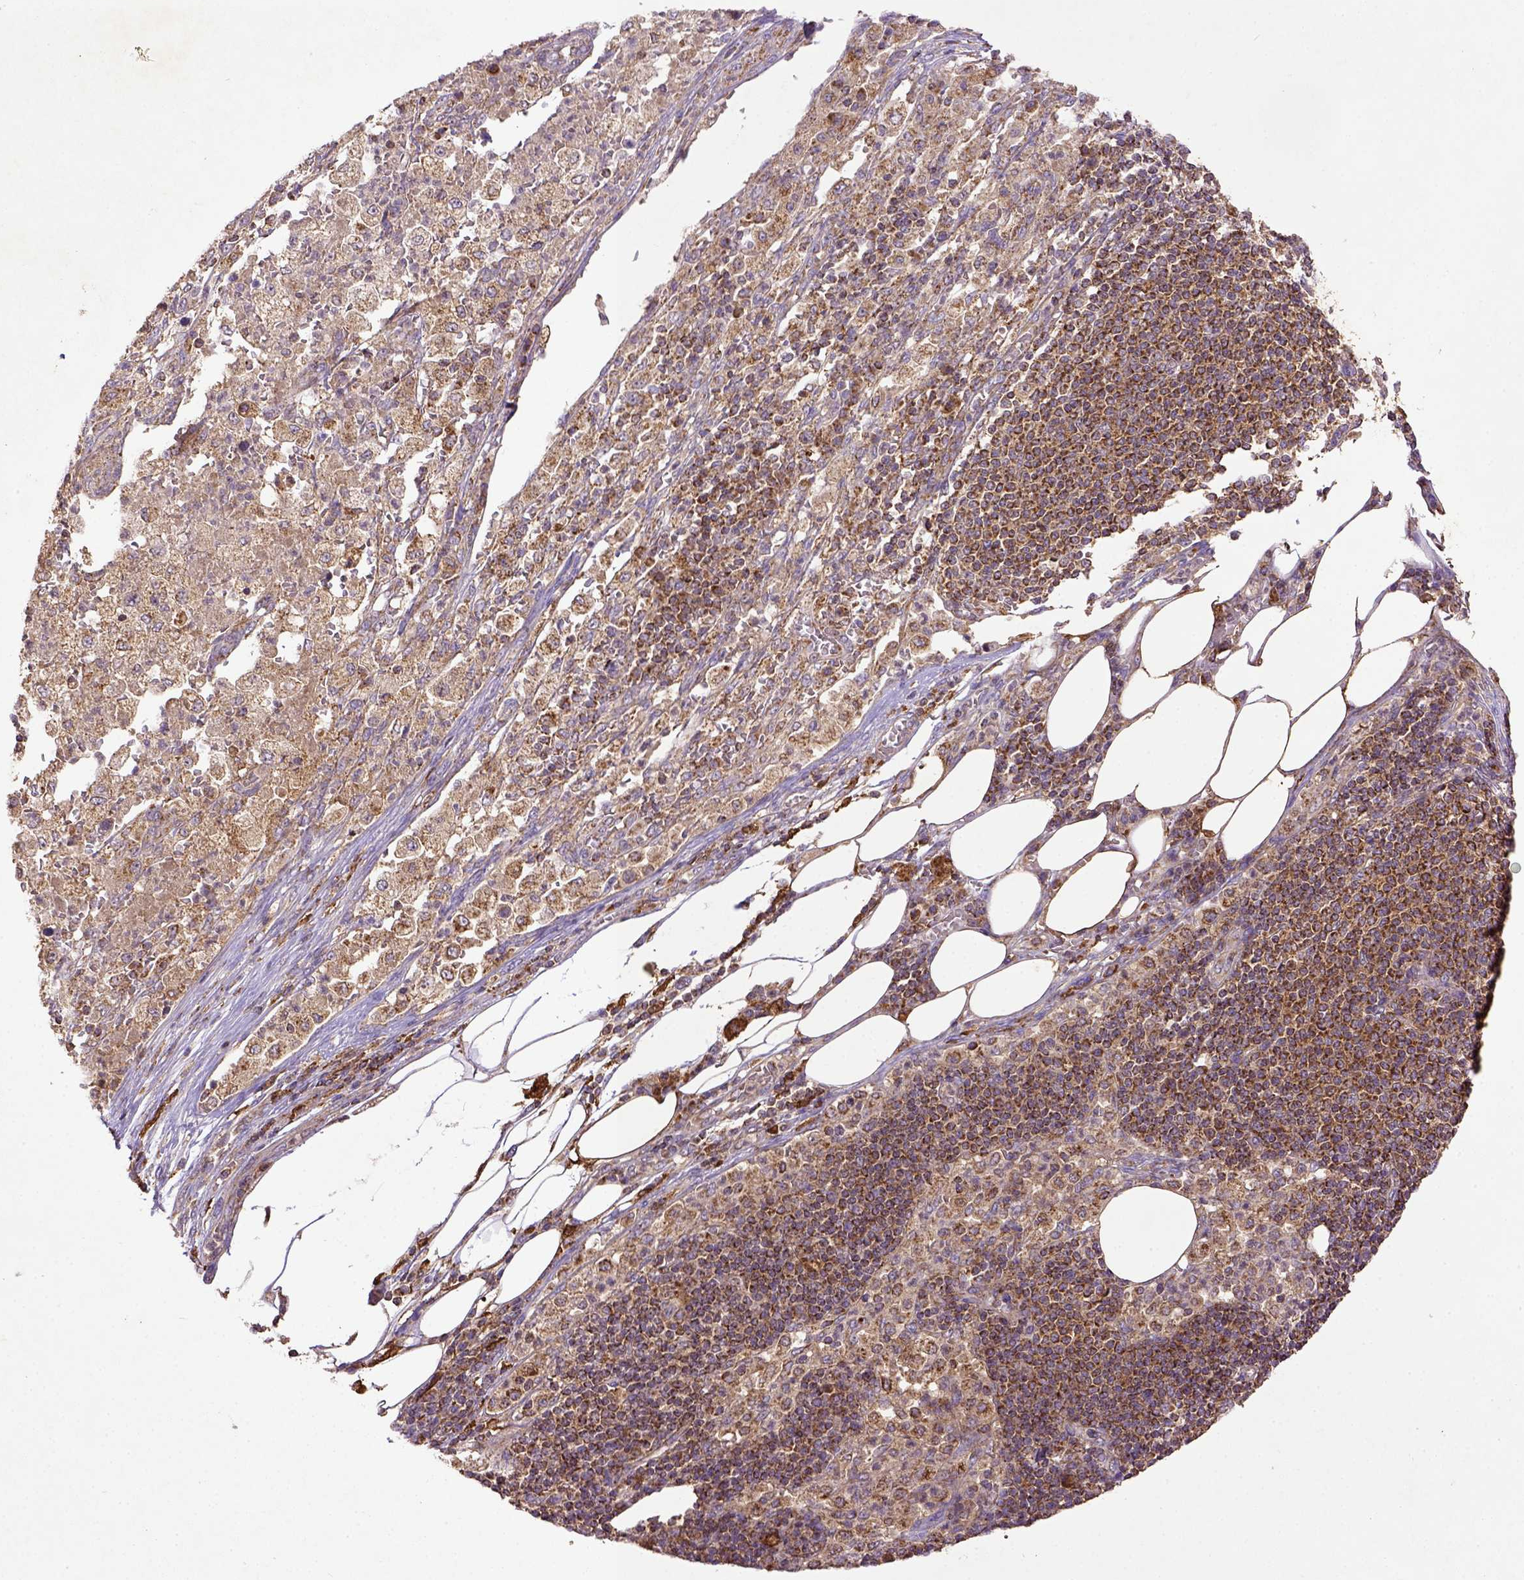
{"staining": {"intensity": "moderate", "quantity": ">75%", "location": "cytoplasmic/membranous"}, "tissue": "pancreatic cancer", "cell_type": "Tumor cells", "image_type": "cancer", "snomed": [{"axis": "morphology", "description": "Adenocarcinoma, NOS"}, {"axis": "topography", "description": "Pancreas"}], "caption": "Pancreatic cancer stained with a protein marker reveals moderate staining in tumor cells.", "gene": "MT-CO1", "patient": {"sex": "female", "age": 61}}